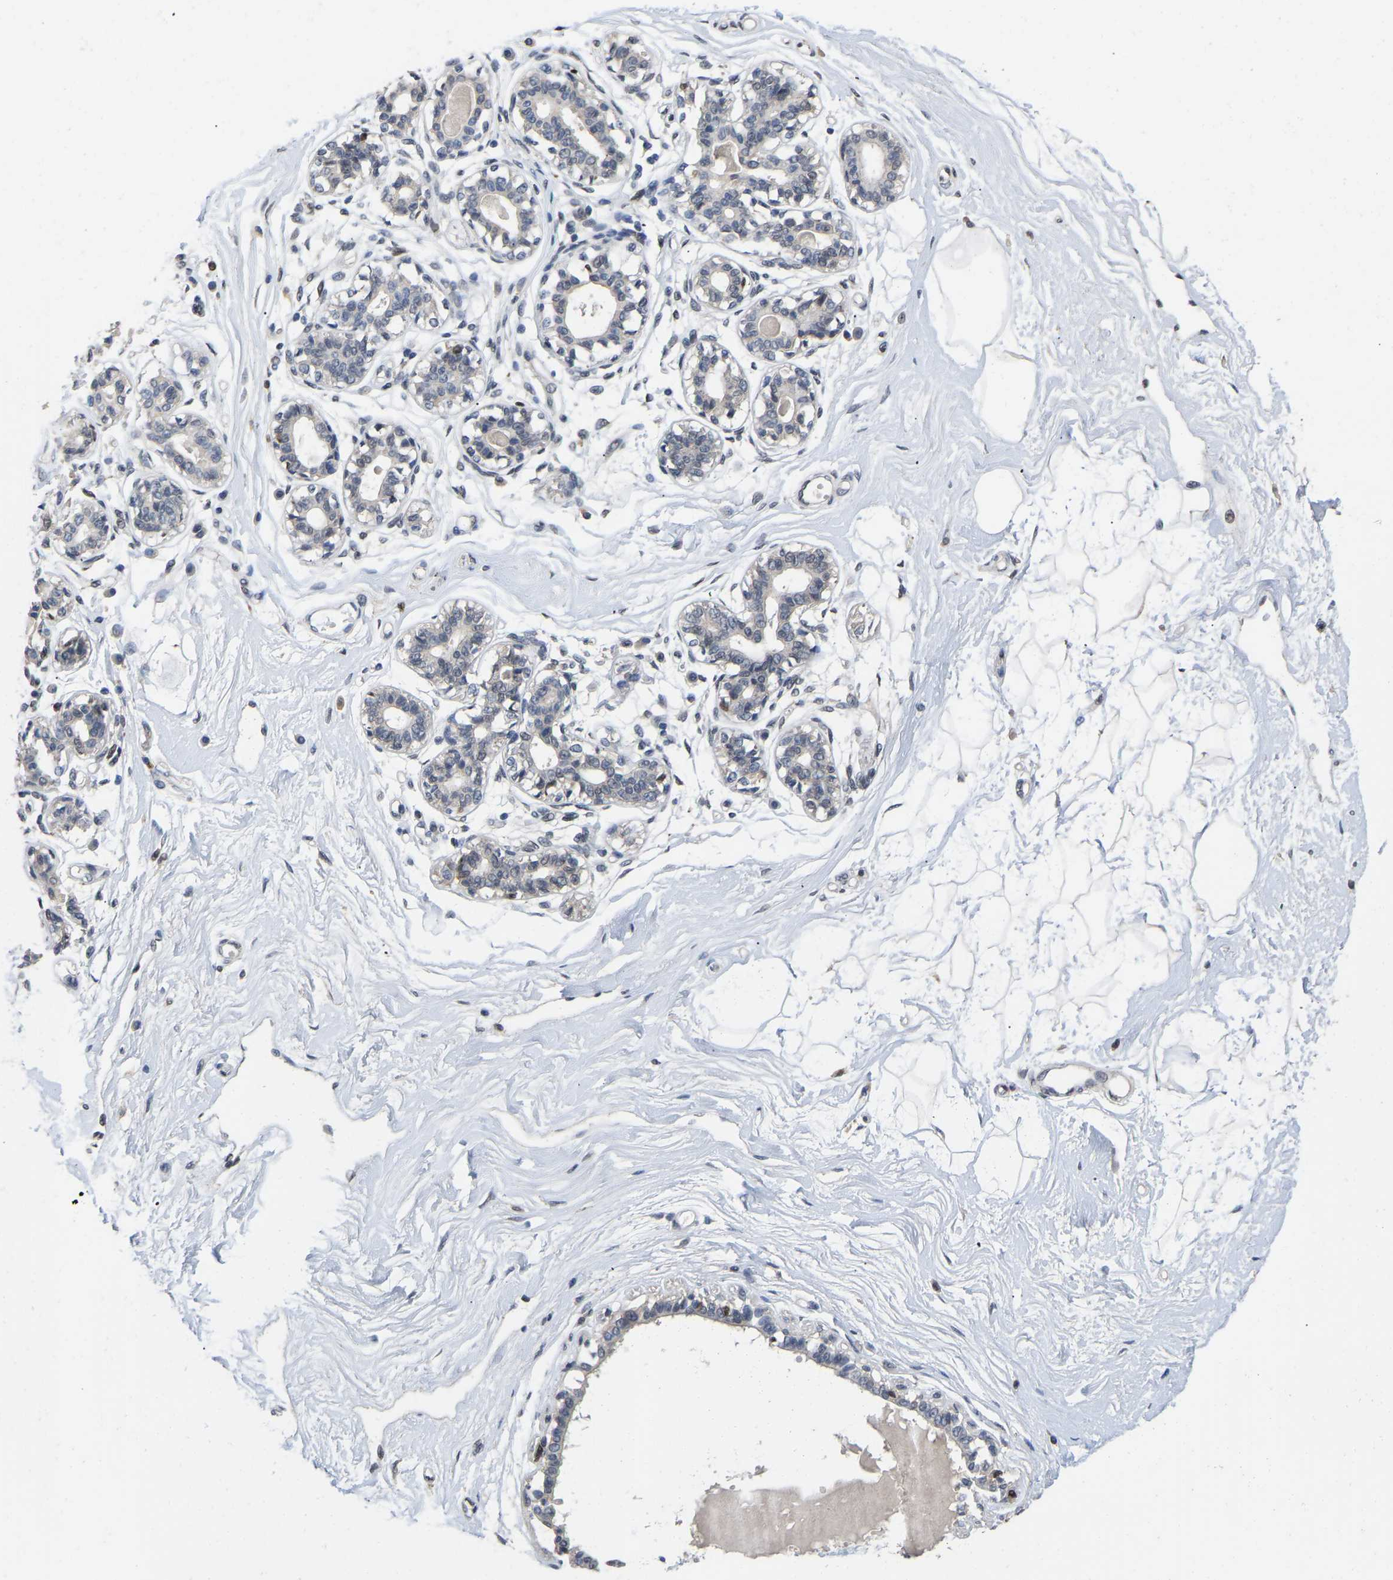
{"staining": {"intensity": "negative", "quantity": "none", "location": "none"}, "tissue": "breast", "cell_type": "Adipocytes", "image_type": "normal", "snomed": [{"axis": "morphology", "description": "Normal tissue, NOS"}, {"axis": "topography", "description": "Breast"}], "caption": "DAB immunohistochemical staining of benign human breast displays no significant expression in adipocytes. Brightfield microscopy of immunohistochemistry stained with DAB (3,3'-diaminobenzidine) (brown) and hematoxylin (blue), captured at high magnification.", "gene": "QKI", "patient": {"sex": "female", "age": 45}}